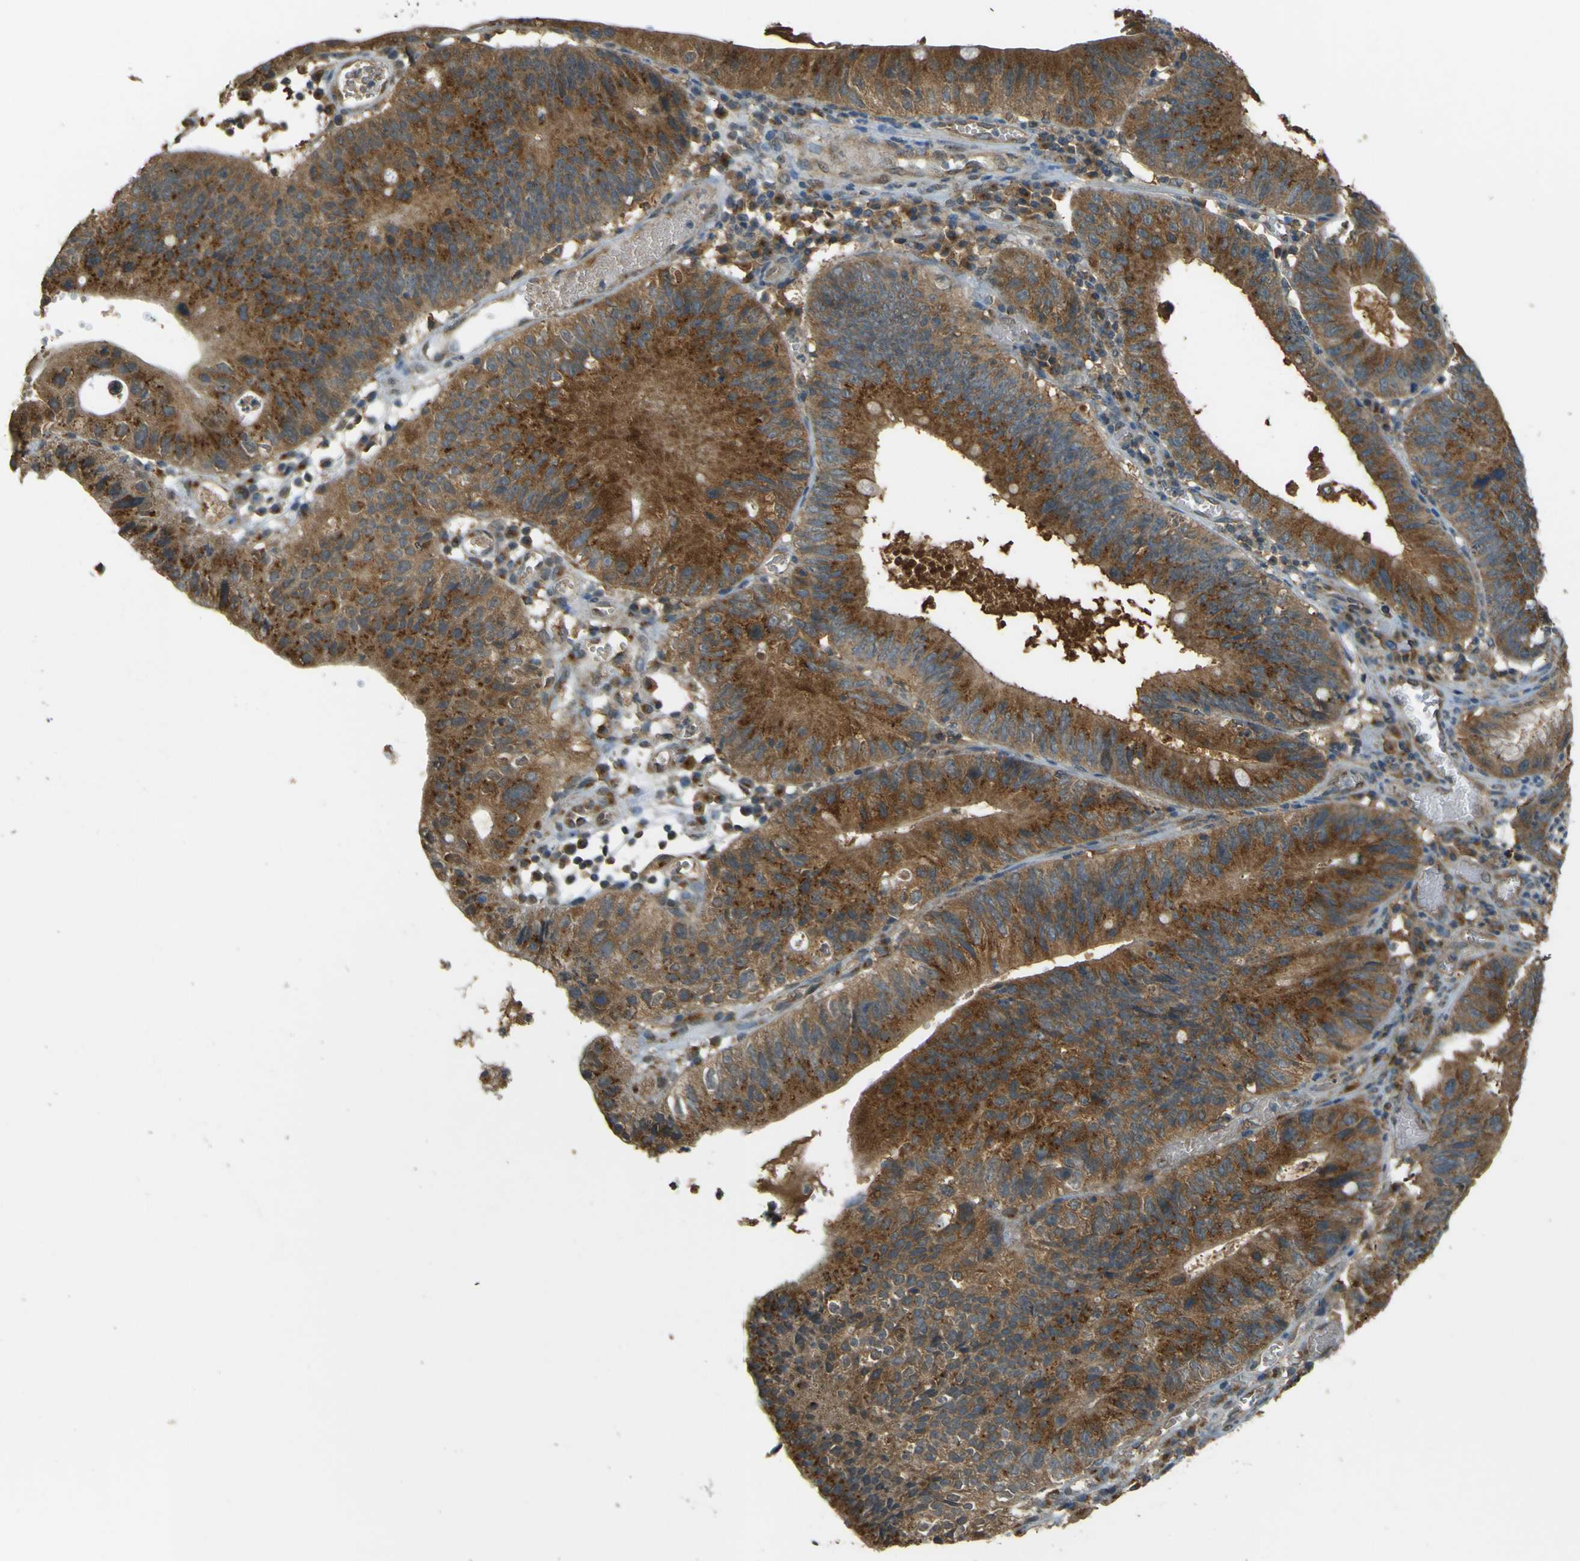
{"staining": {"intensity": "strong", "quantity": ">75%", "location": "cytoplasmic/membranous"}, "tissue": "stomach cancer", "cell_type": "Tumor cells", "image_type": "cancer", "snomed": [{"axis": "morphology", "description": "Adenocarcinoma, NOS"}, {"axis": "topography", "description": "Stomach"}], "caption": "Stomach adenocarcinoma stained with a protein marker displays strong staining in tumor cells.", "gene": "GOLGA1", "patient": {"sex": "male", "age": 59}}